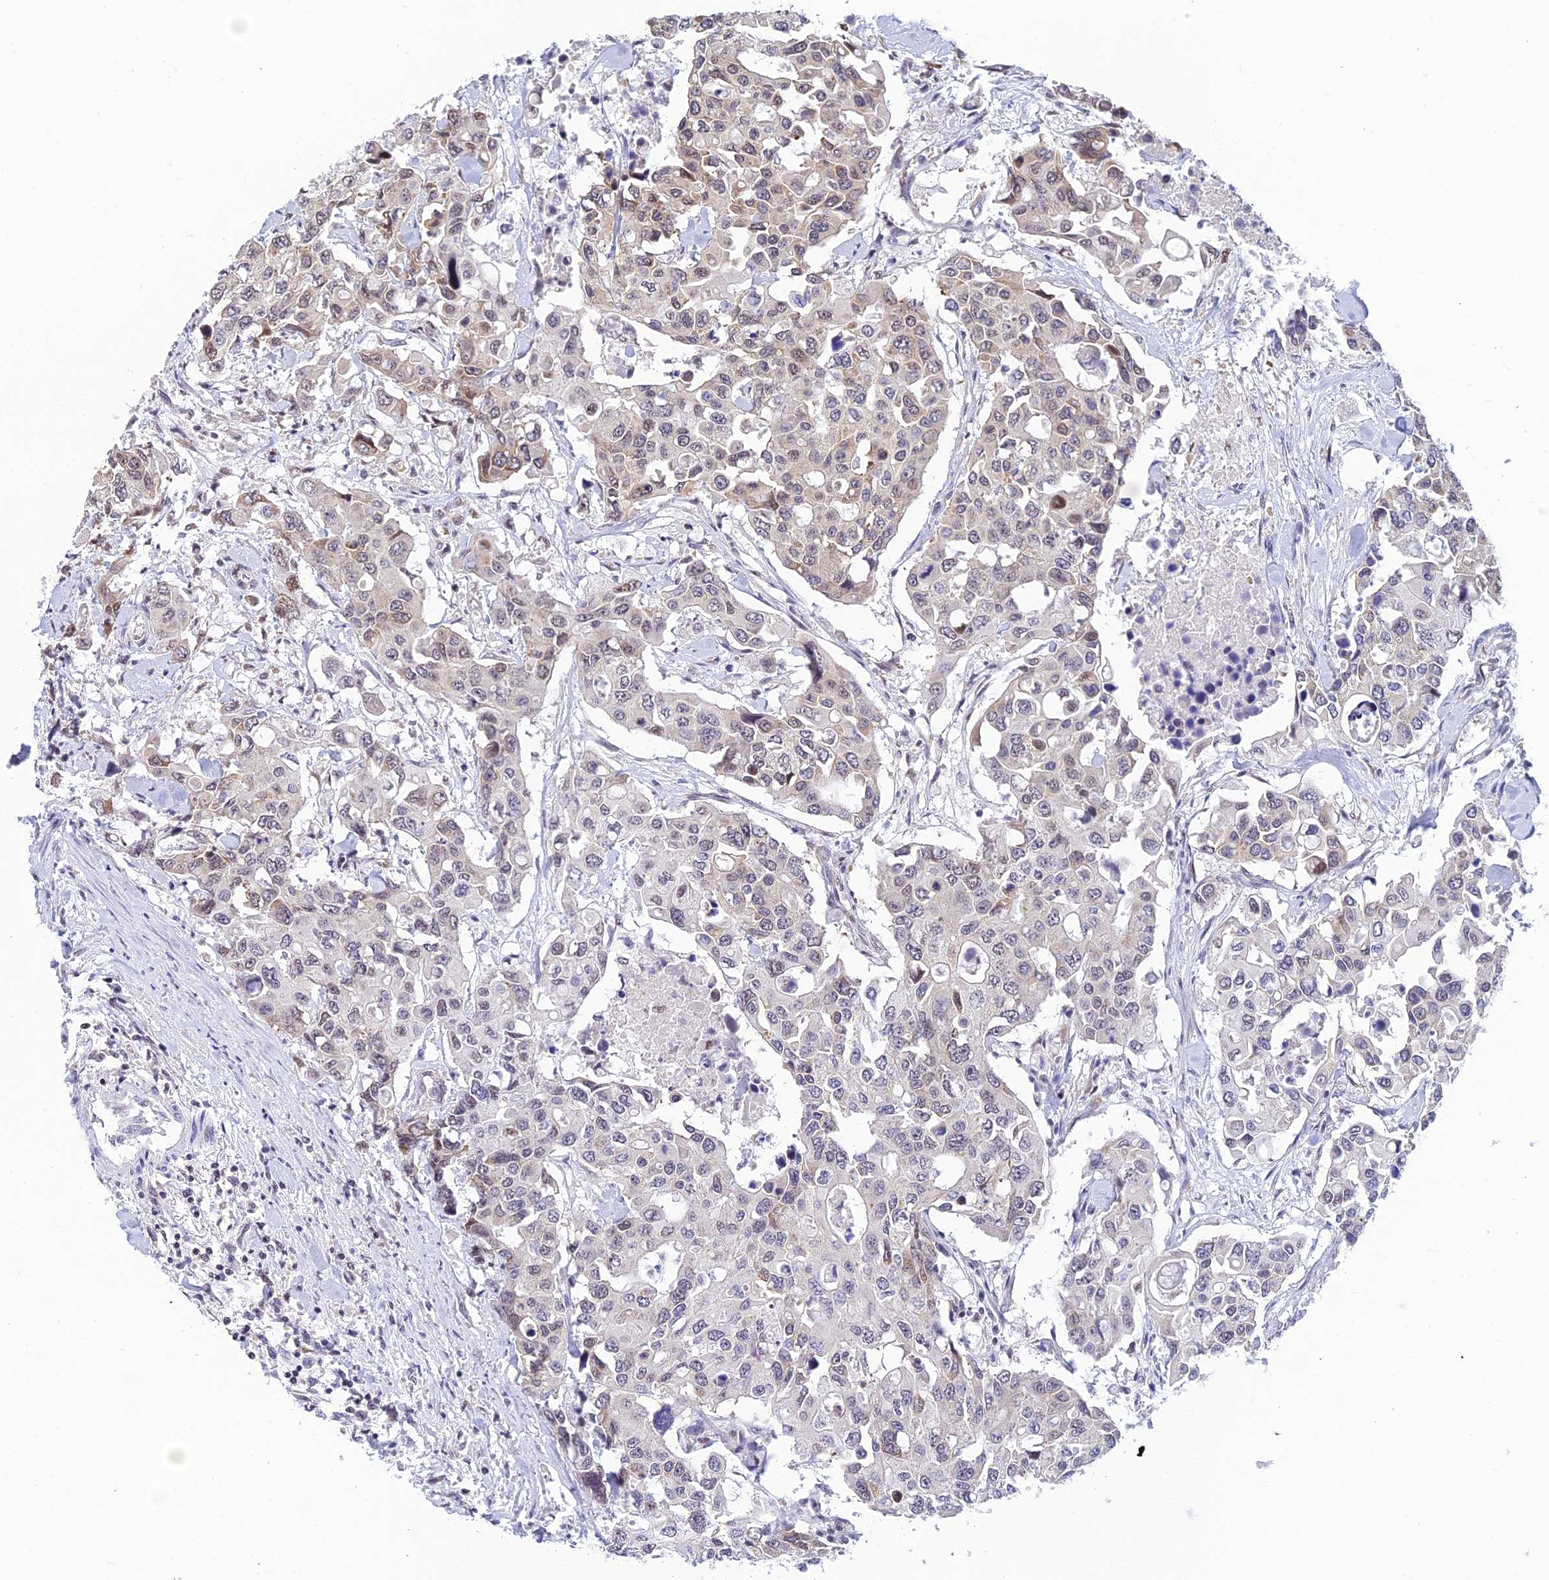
{"staining": {"intensity": "moderate", "quantity": "<25%", "location": "nuclear"}, "tissue": "colorectal cancer", "cell_type": "Tumor cells", "image_type": "cancer", "snomed": [{"axis": "morphology", "description": "Adenocarcinoma, NOS"}, {"axis": "topography", "description": "Colon"}], "caption": "Colorectal cancer was stained to show a protein in brown. There is low levels of moderate nuclear expression in about <25% of tumor cells.", "gene": "USP22", "patient": {"sex": "male", "age": 77}}